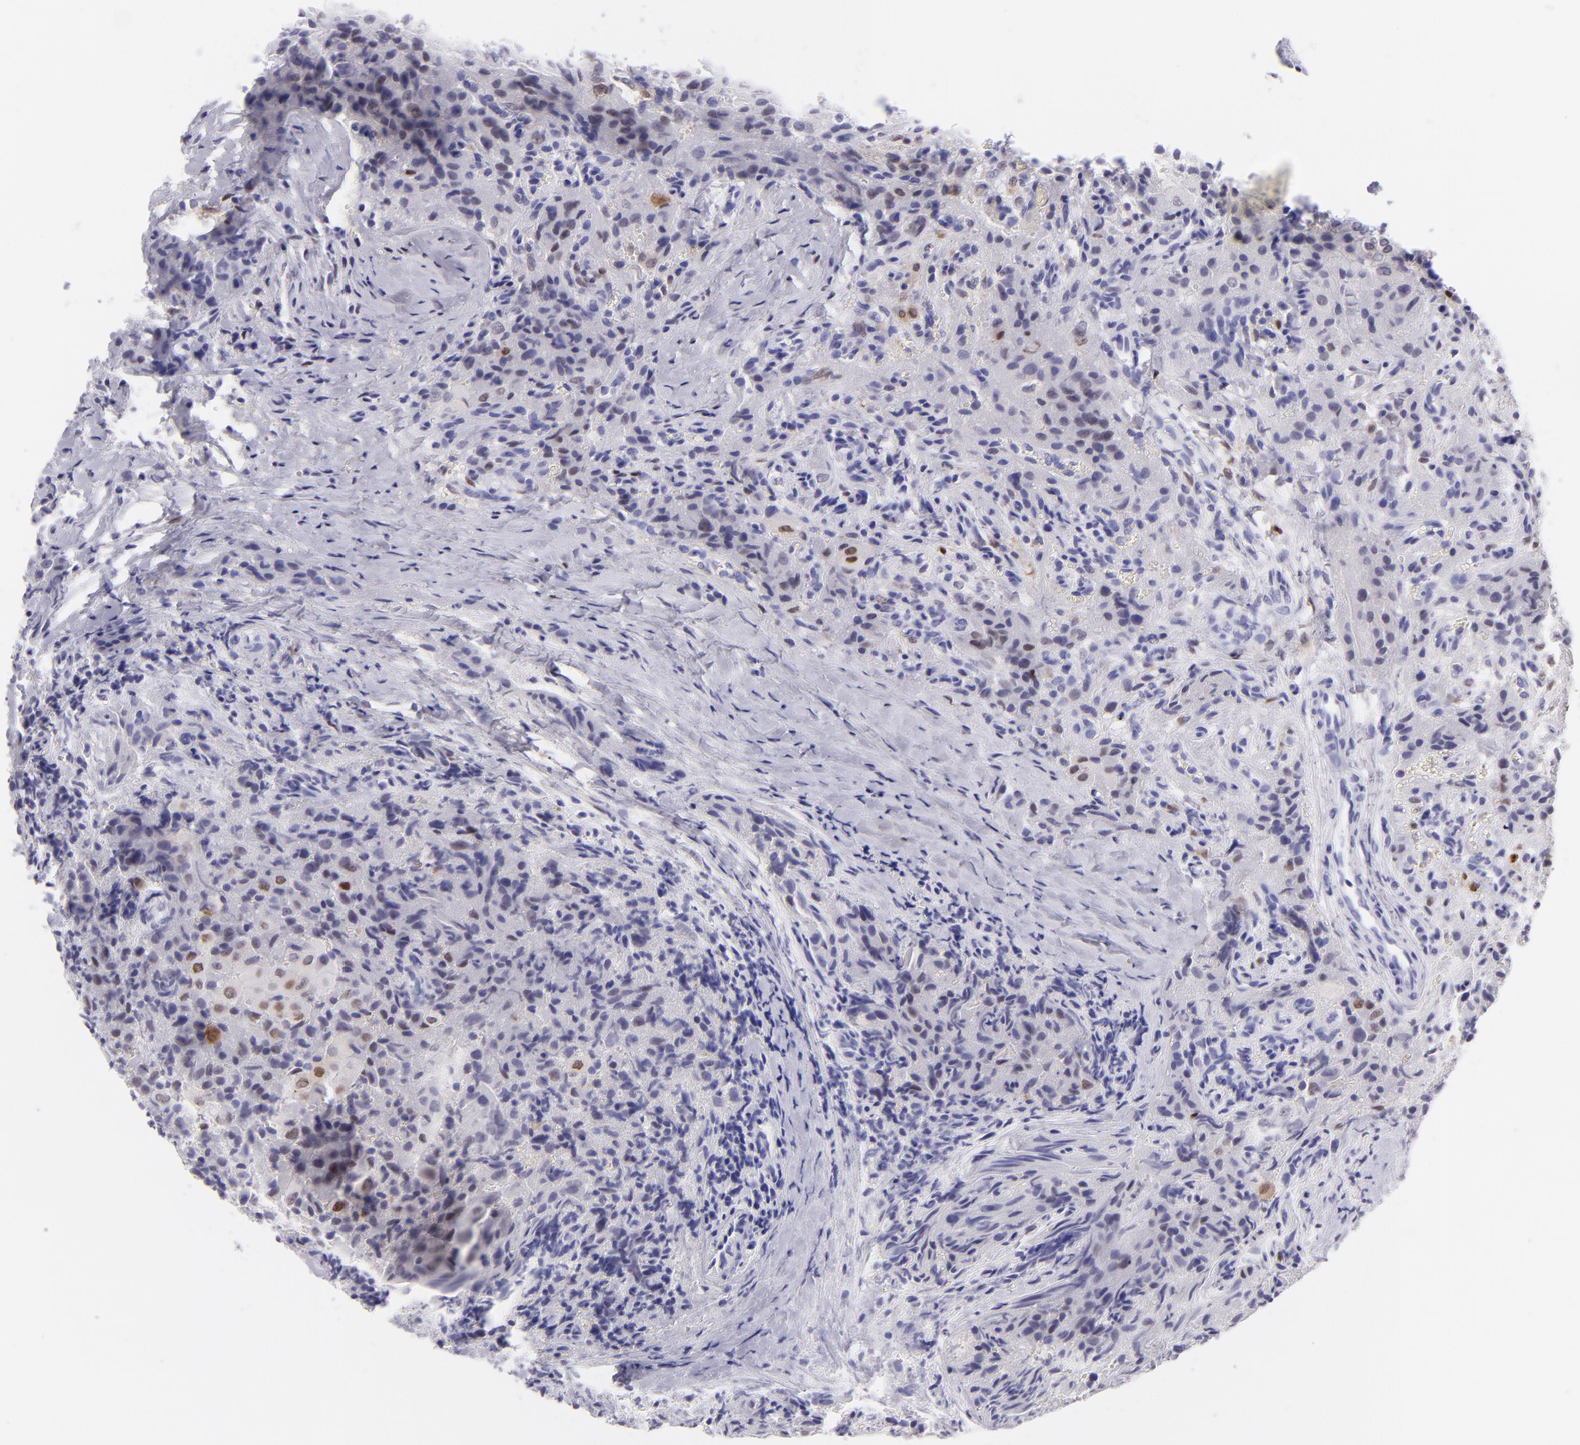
{"staining": {"intensity": "moderate", "quantity": "25%-75%", "location": "nuclear"}, "tissue": "thyroid cancer", "cell_type": "Tumor cells", "image_type": "cancer", "snomed": [{"axis": "morphology", "description": "Papillary adenocarcinoma, NOS"}, {"axis": "topography", "description": "Thyroid gland"}], "caption": "The photomicrograph shows a brown stain indicating the presence of a protein in the nuclear of tumor cells in papillary adenocarcinoma (thyroid).", "gene": "MITF", "patient": {"sex": "female", "age": 71}}